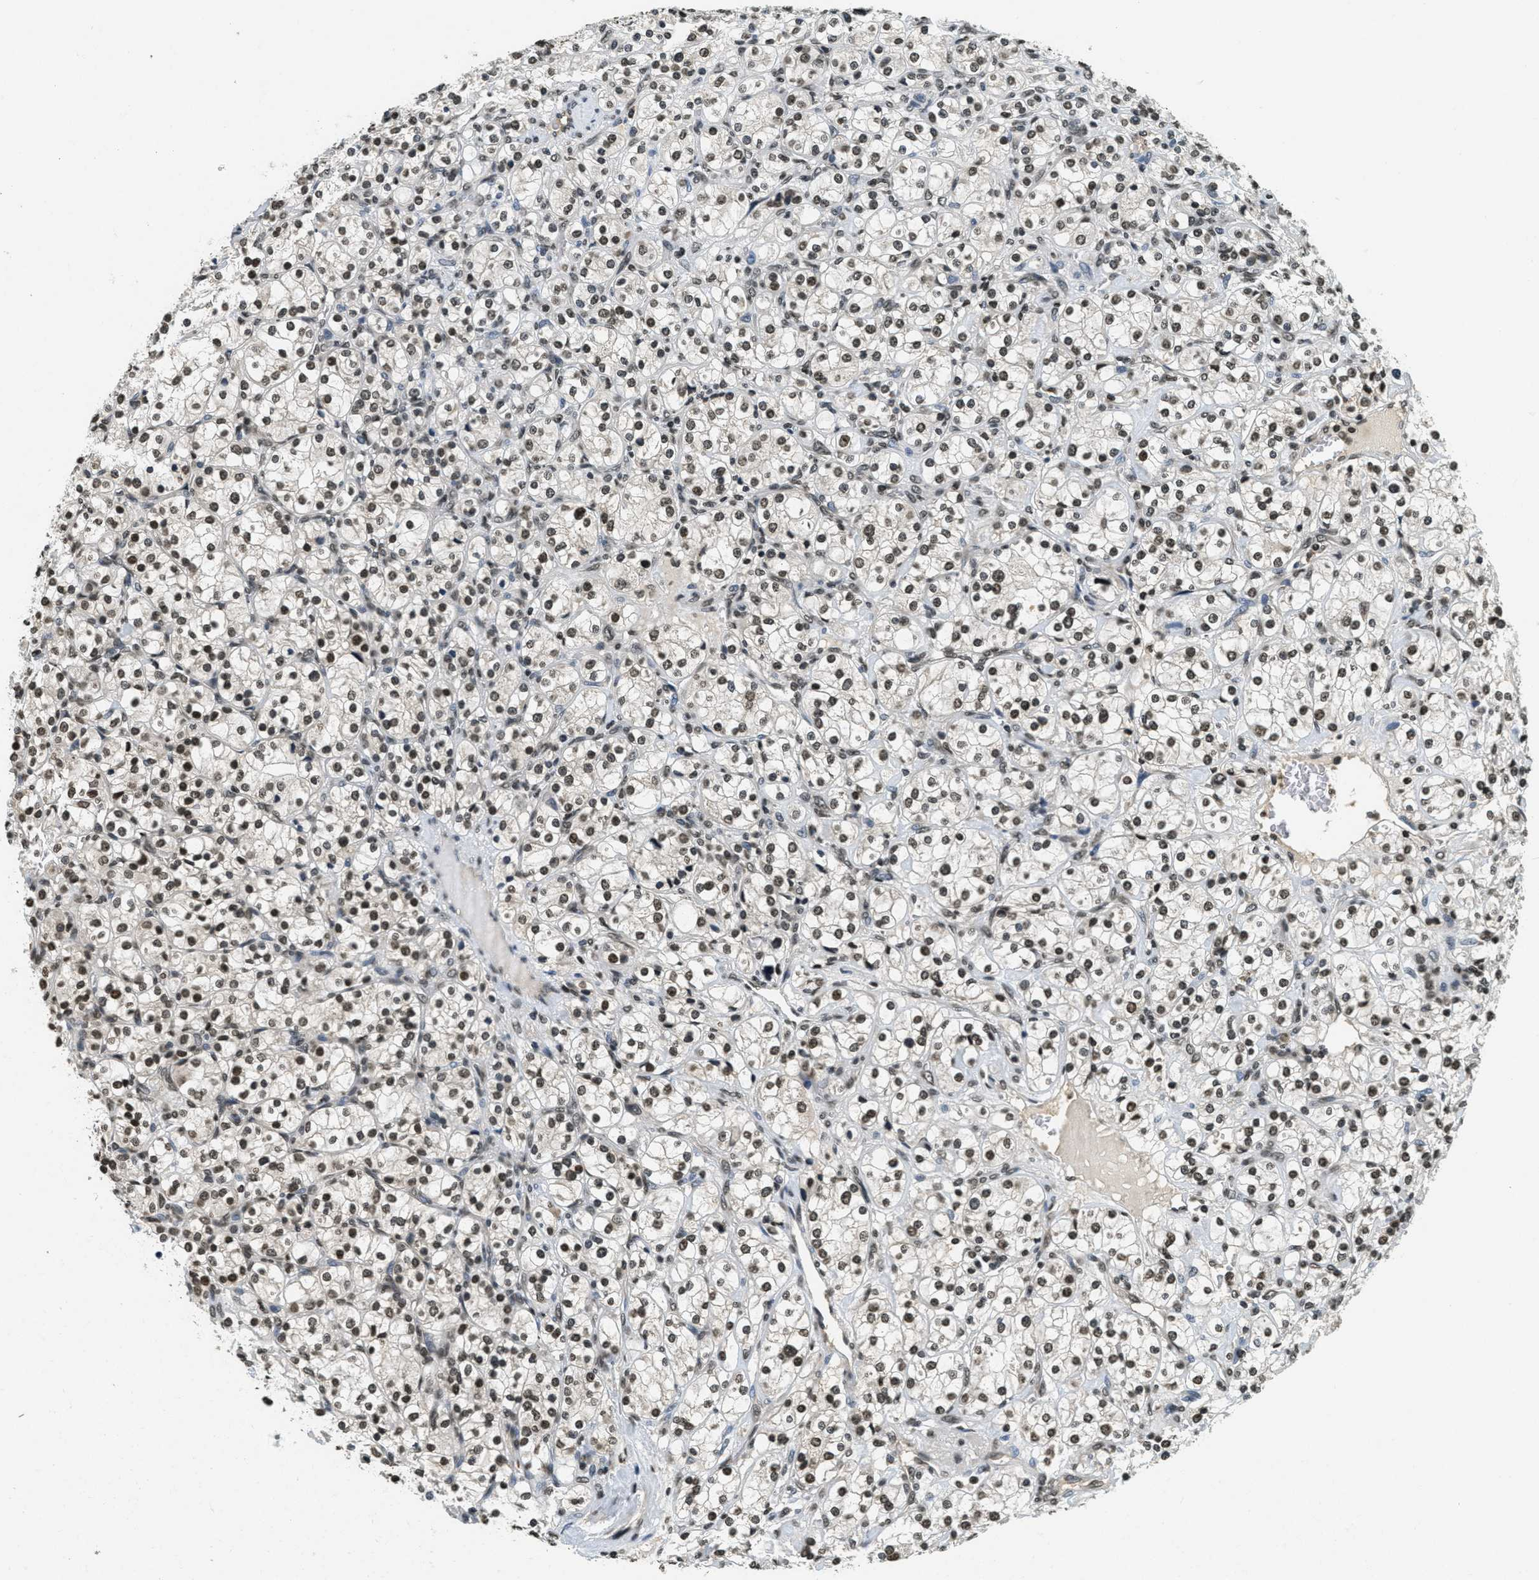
{"staining": {"intensity": "moderate", "quantity": ">75%", "location": "nuclear"}, "tissue": "renal cancer", "cell_type": "Tumor cells", "image_type": "cancer", "snomed": [{"axis": "morphology", "description": "Adenocarcinoma, NOS"}, {"axis": "topography", "description": "Kidney"}], "caption": "DAB (3,3'-diaminobenzidine) immunohistochemical staining of human renal cancer demonstrates moderate nuclear protein positivity in approximately >75% of tumor cells.", "gene": "LDB2", "patient": {"sex": "male", "age": 77}}